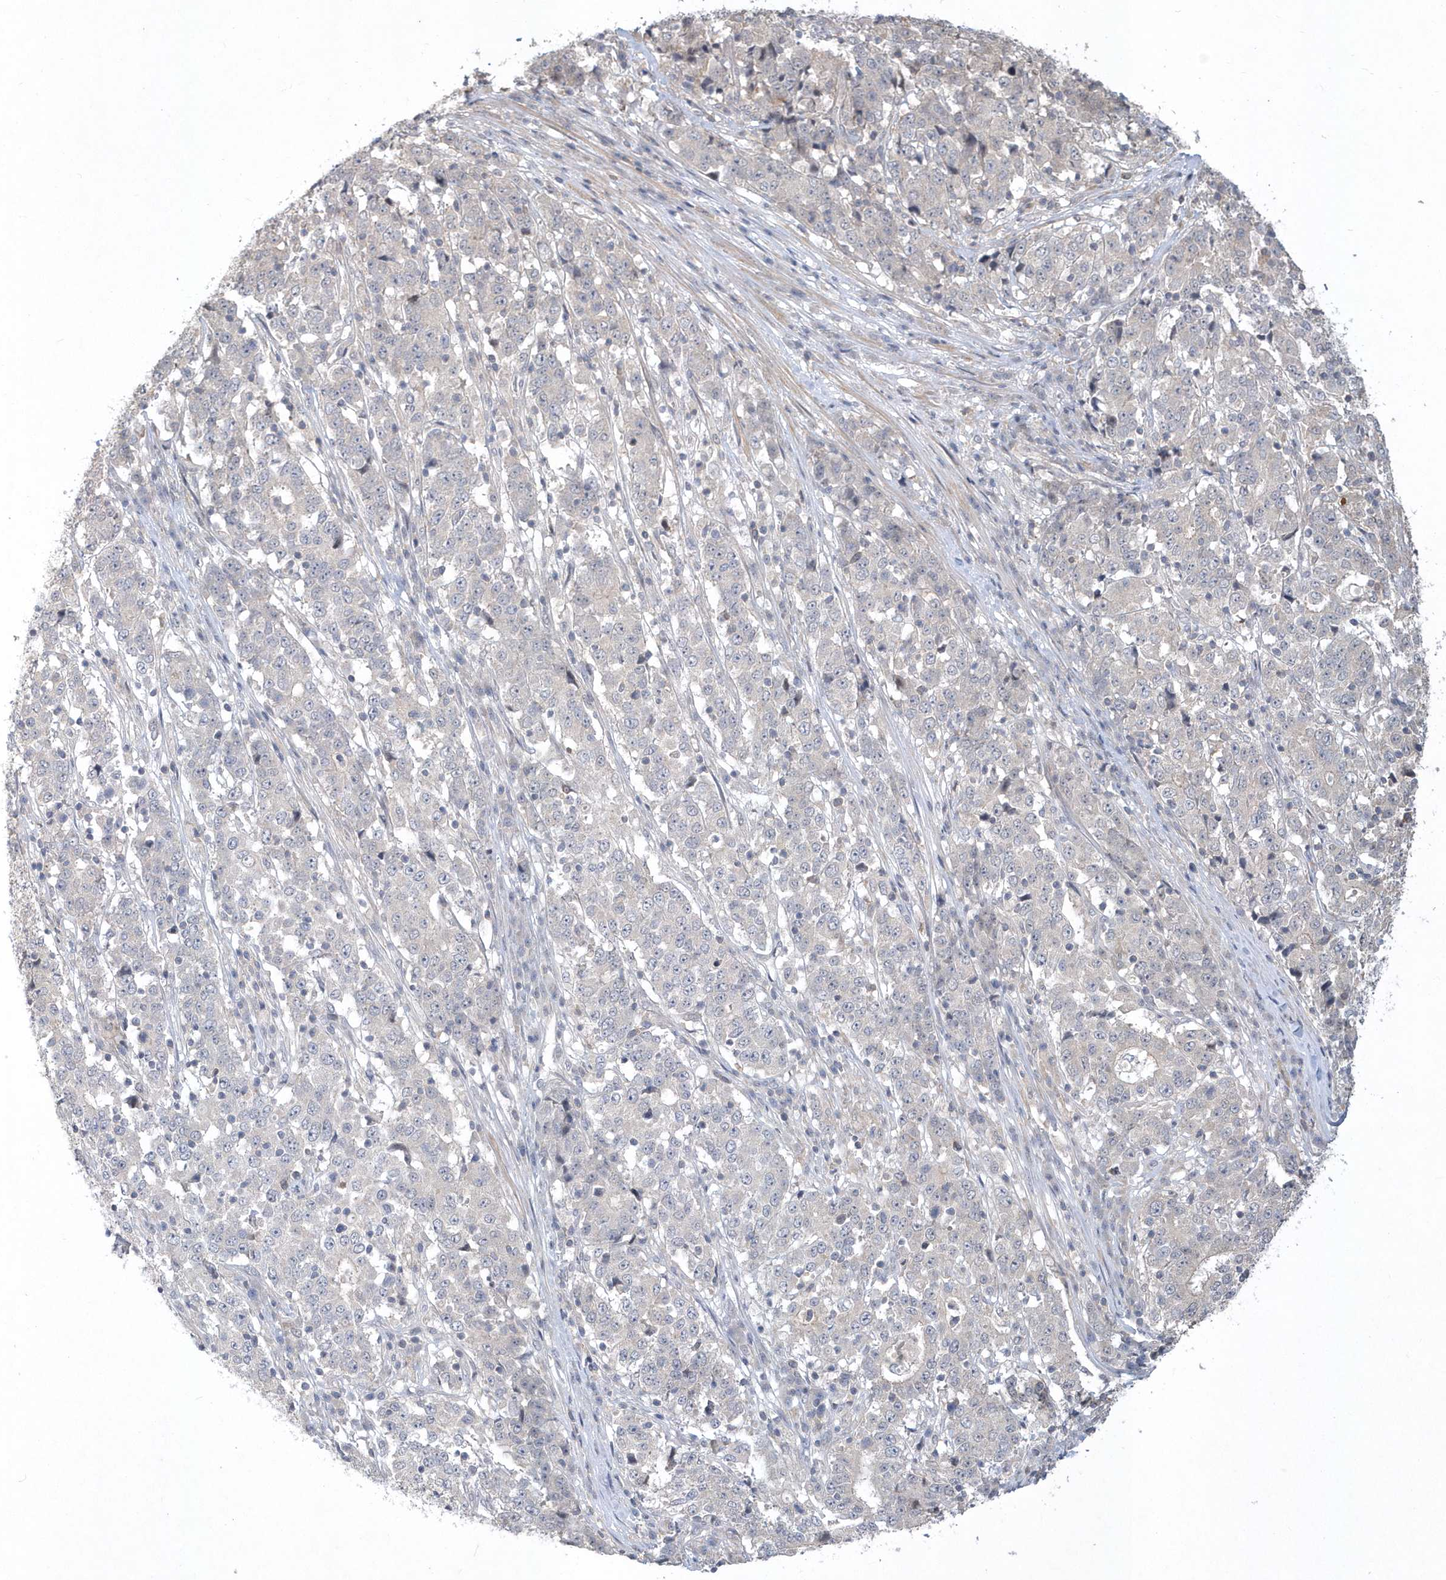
{"staining": {"intensity": "negative", "quantity": "none", "location": "none"}, "tissue": "stomach cancer", "cell_type": "Tumor cells", "image_type": "cancer", "snomed": [{"axis": "morphology", "description": "Adenocarcinoma, NOS"}, {"axis": "topography", "description": "Stomach"}], "caption": "IHC of stomach cancer shows no staining in tumor cells. The staining is performed using DAB brown chromogen with nuclei counter-stained in using hematoxylin.", "gene": "TSPEAR", "patient": {"sex": "male", "age": 59}}